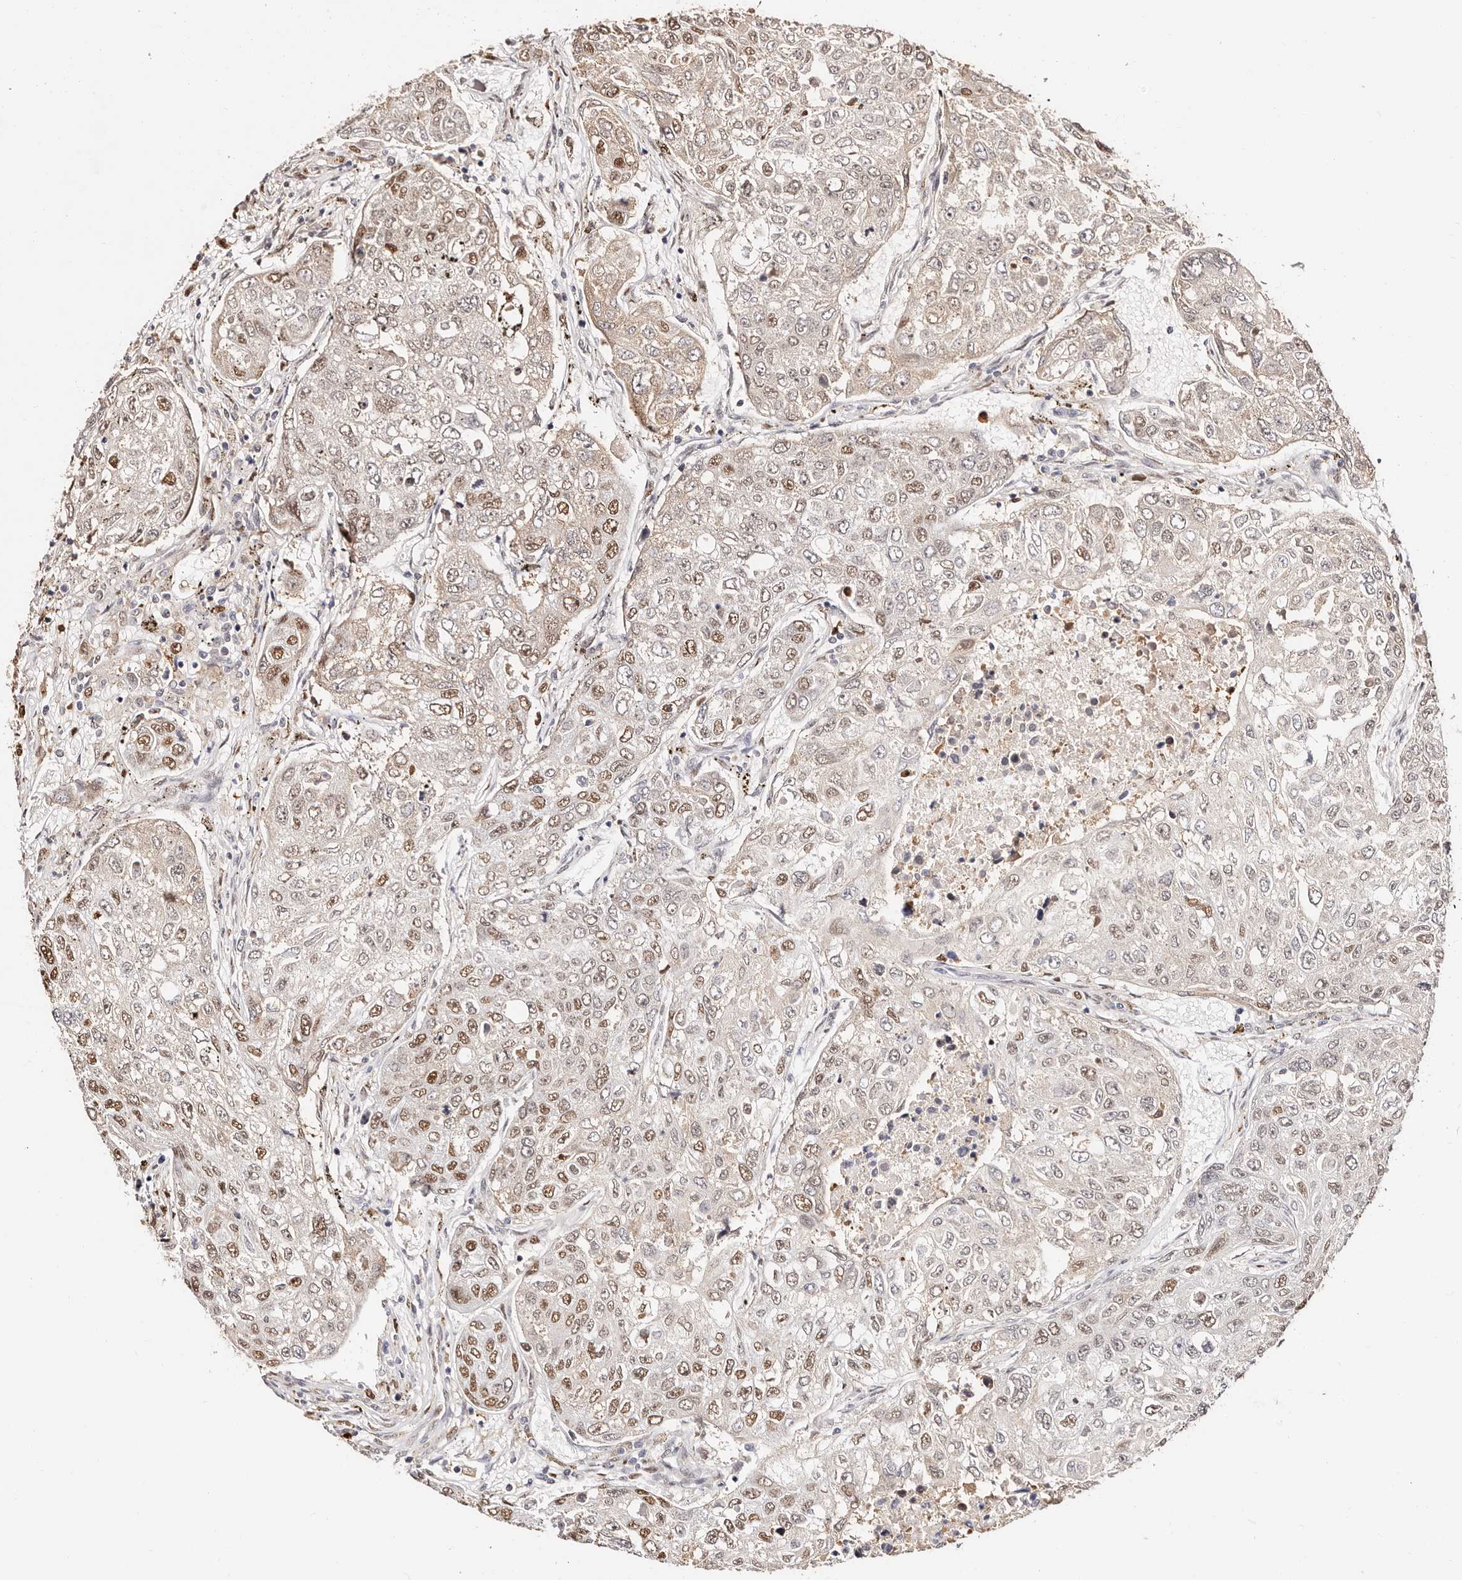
{"staining": {"intensity": "moderate", "quantity": "25%-75%", "location": "nuclear"}, "tissue": "urothelial cancer", "cell_type": "Tumor cells", "image_type": "cancer", "snomed": [{"axis": "morphology", "description": "Urothelial carcinoma, High grade"}, {"axis": "topography", "description": "Lymph node"}, {"axis": "topography", "description": "Urinary bladder"}], "caption": "IHC of human urothelial cancer reveals medium levels of moderate nuclear expression in about 25%-75% of tumor cells.", "gene": "TKT", "patient": {"sex": "male", "age": 51}}